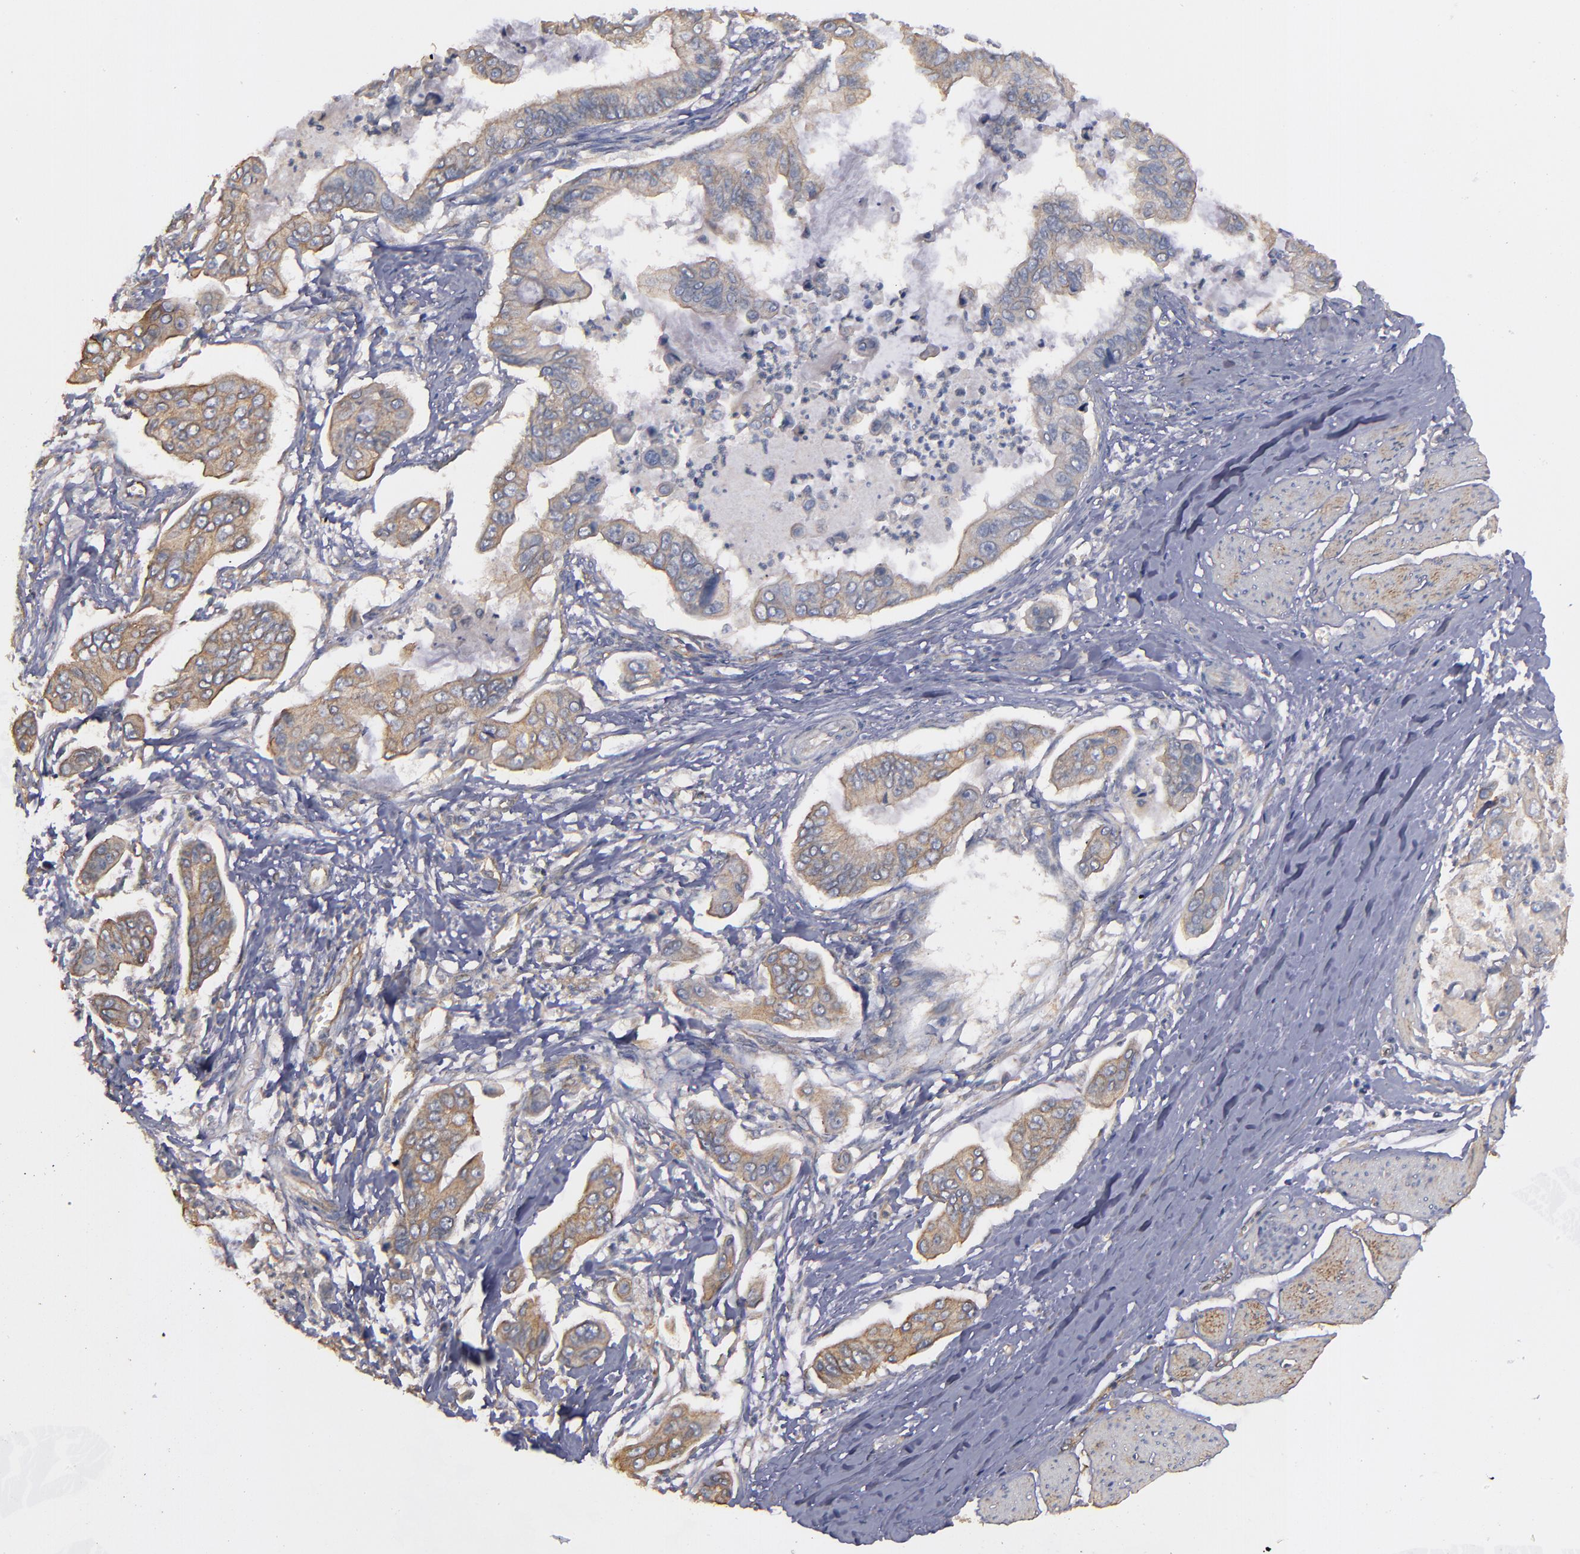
{"staining": {"intensity": "weak", "quantity": ">75%", "location": "cytoplasmic/membranous"}, "tissue": "stomach cancer", "cell_type": "Tumor cells", "image_type": "cancer", "snomed": [{"axis": "morphology", "description": "Adenocarcinoma, NOS"}, {"axis": "topography", "description": "Stomach, upper"}], "caption": "Stomach cancer stained with immunohistochemistry (IHC) shows weak cytoplasmic/membranous positivity in approximately >75% of tumor cells.", "gene": "DMD", "patient": {"sex": "male", "age": 80}}